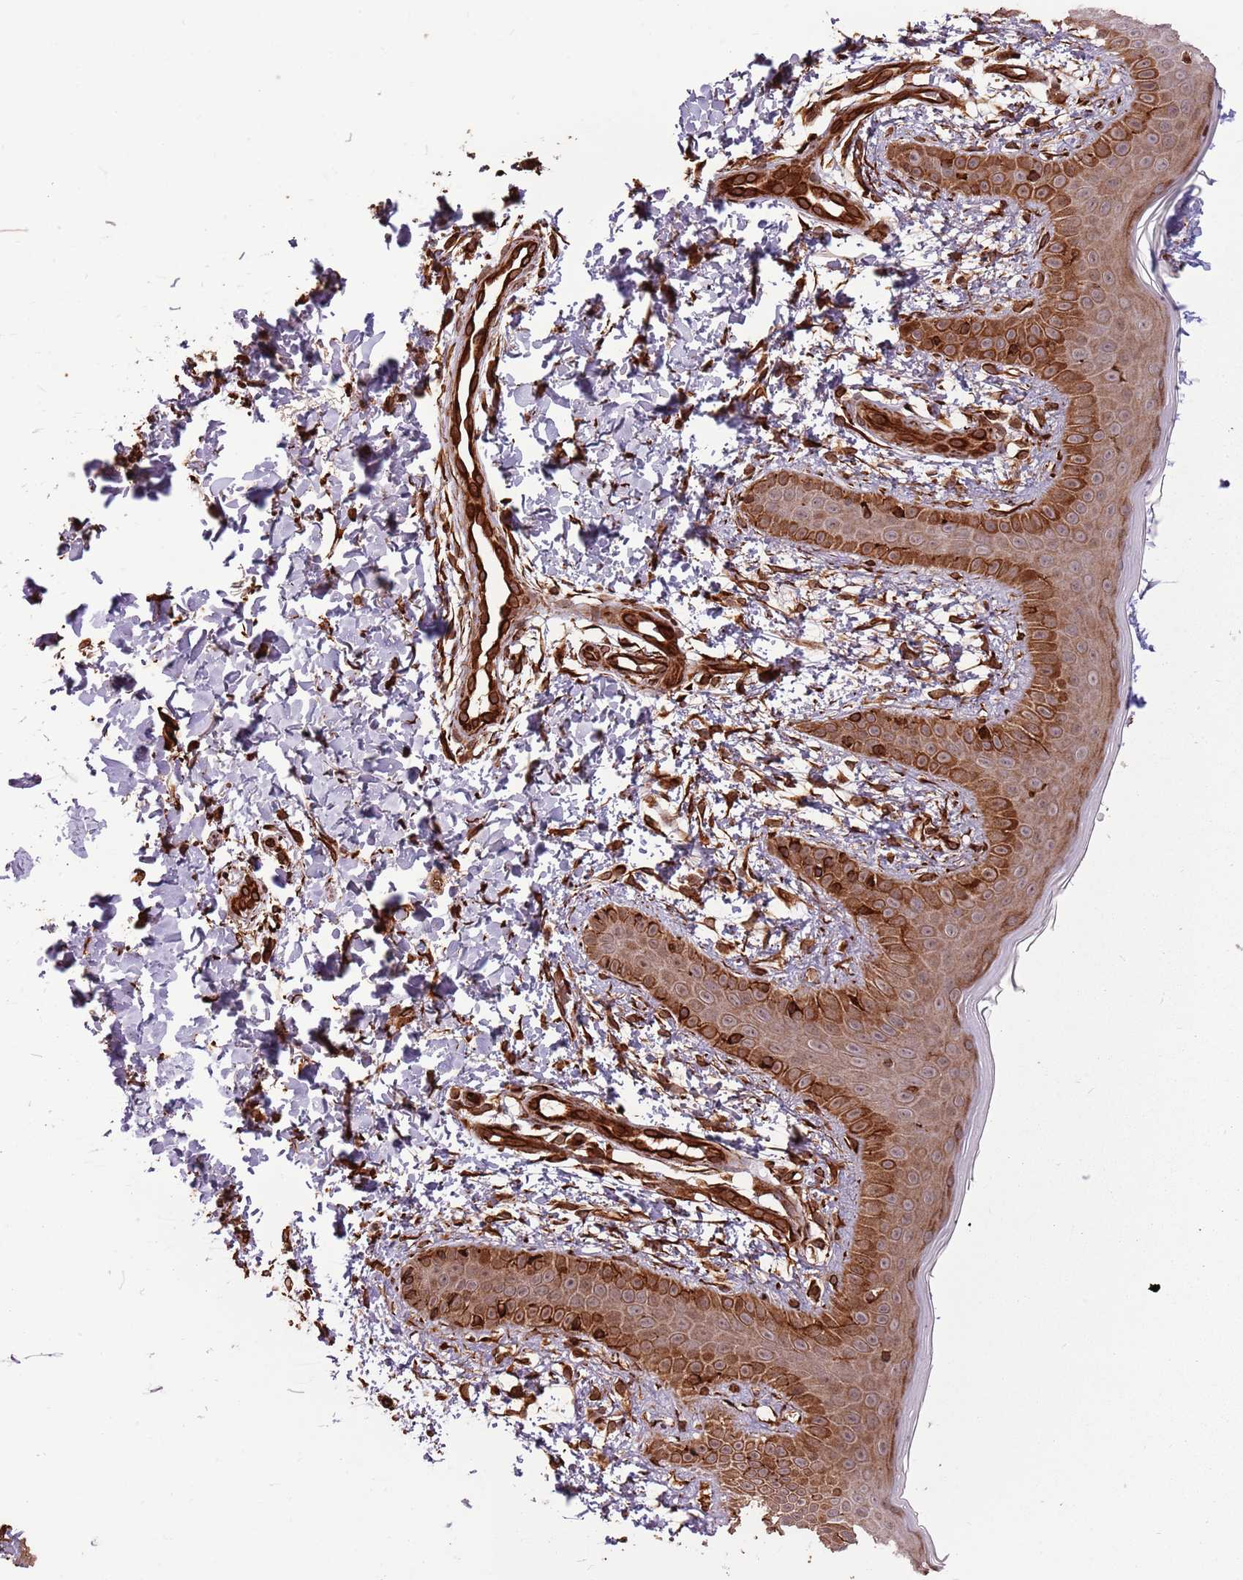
{"staining": {"intensity": "strong", "quantity": "25%-75%", "location": "cytoplasmic/membranous,nuclear"}, "tissue": "skin", "cell_type": "Fibroblasts", "image_type": "normal", "snomed": [{"axis": "morphology", "description": "Normal tissue, NOS"}, {"axis": "topography", "description": "Skin"}], "caption": "Protein analysis of normal skin demonstrates strong cytoplasmic/membranous,nuclear expression in about 25%-75% of fibroblasts.", "gene": "ADAMTS3", "patient": {"sex": "male", "age": 36}}